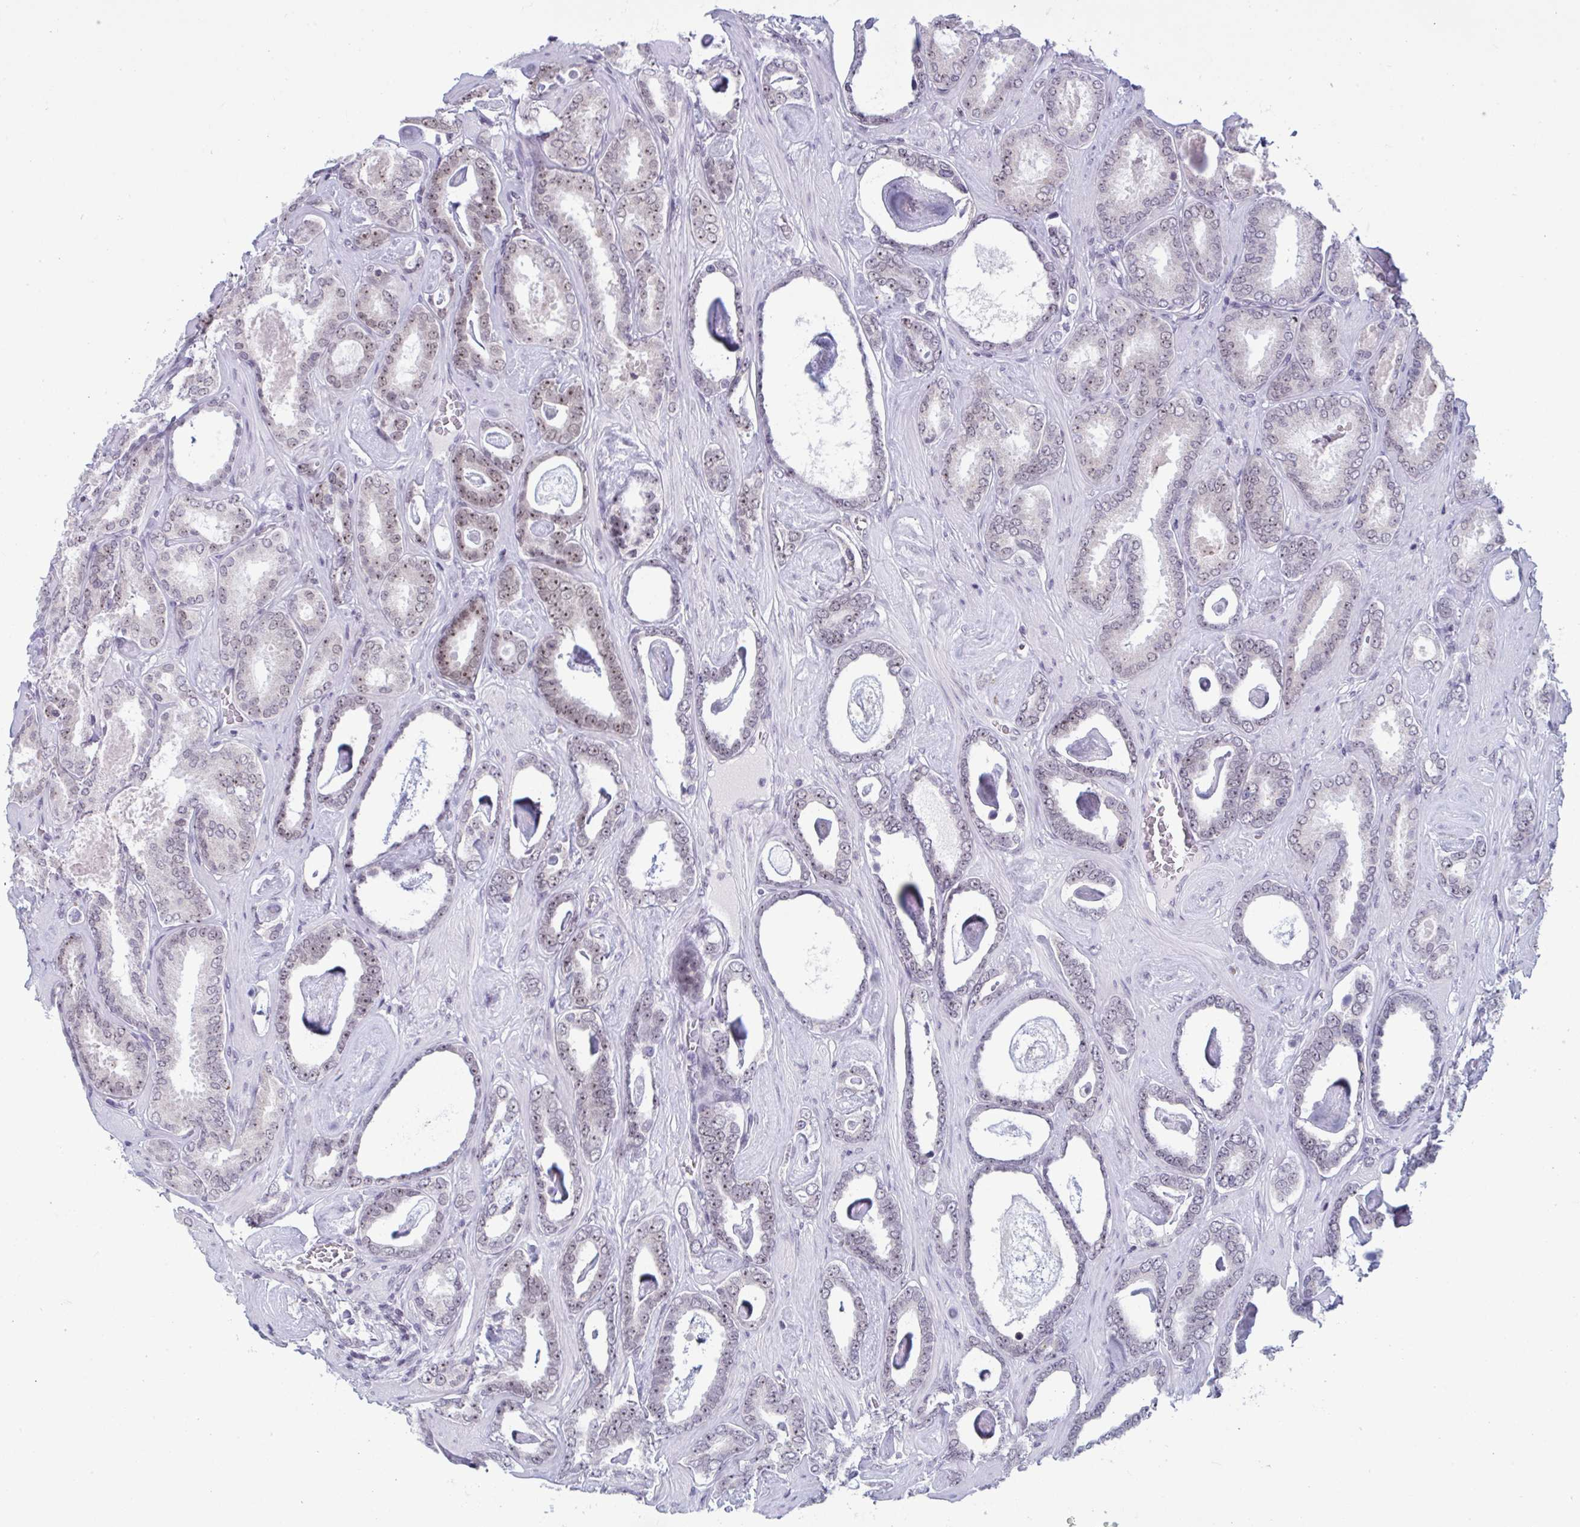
{"staining": {"intensity": "weak", "quantity": ">75%", "location": "nuclear"}, "tissue": "prostate cancer", "cell_type": "Tumor cells", "image_type": "cancer", "snomed": [{"axis": "morphology", "description": "Adenocarcinoma, High grade"}, {"axis": "topography", "description": "Prostate"}], "caption": "Prostate cancer (high-grade adenocarcinoma) stained with a brown dye exhibits weak nuclear positive expression in about >75% of tumor cells.", "gene": "TGM6", "patient": {"sex": "male", "age": 63}}